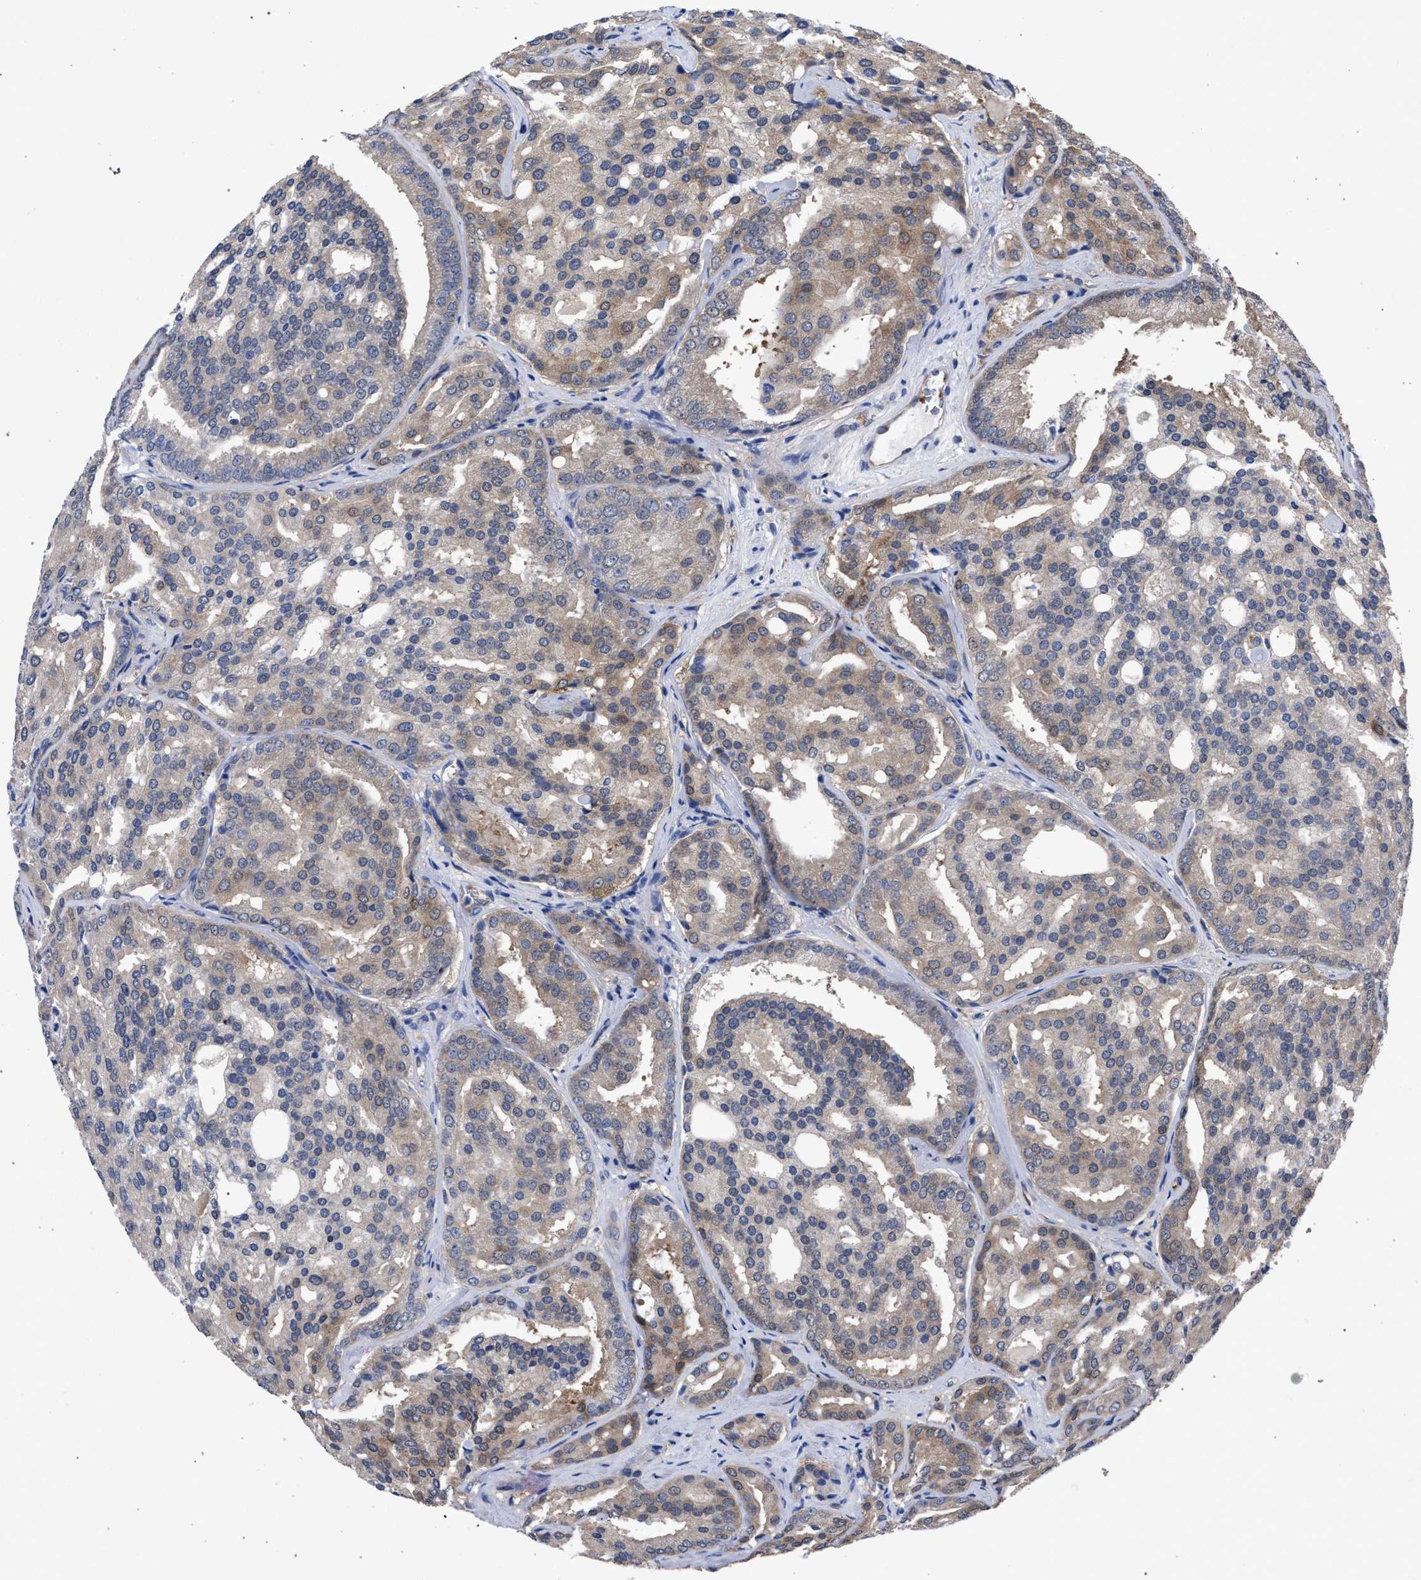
{"staining": {"intensity": "moderate", "quantity": ">75%", "location": "cytoplasmic/membranous"}, "tissue": "prostate cancer", "cell_type": "Tumor cells", "image_type": "cancer", "snomed": [{"axis": "morphology", "description": "Adenocarcinoma, High grade"}, {"axis": "topography", "description": "Prostate"}], "caption": "Brown immunohistochemical staining in prostate adenocarcinoma (high-grade) displays moderate cytoplasmic/membranous expression in approximately >75% of tumor cells.", "gene": "GMPR", "patient": {"sex": "male", "age": 64}}